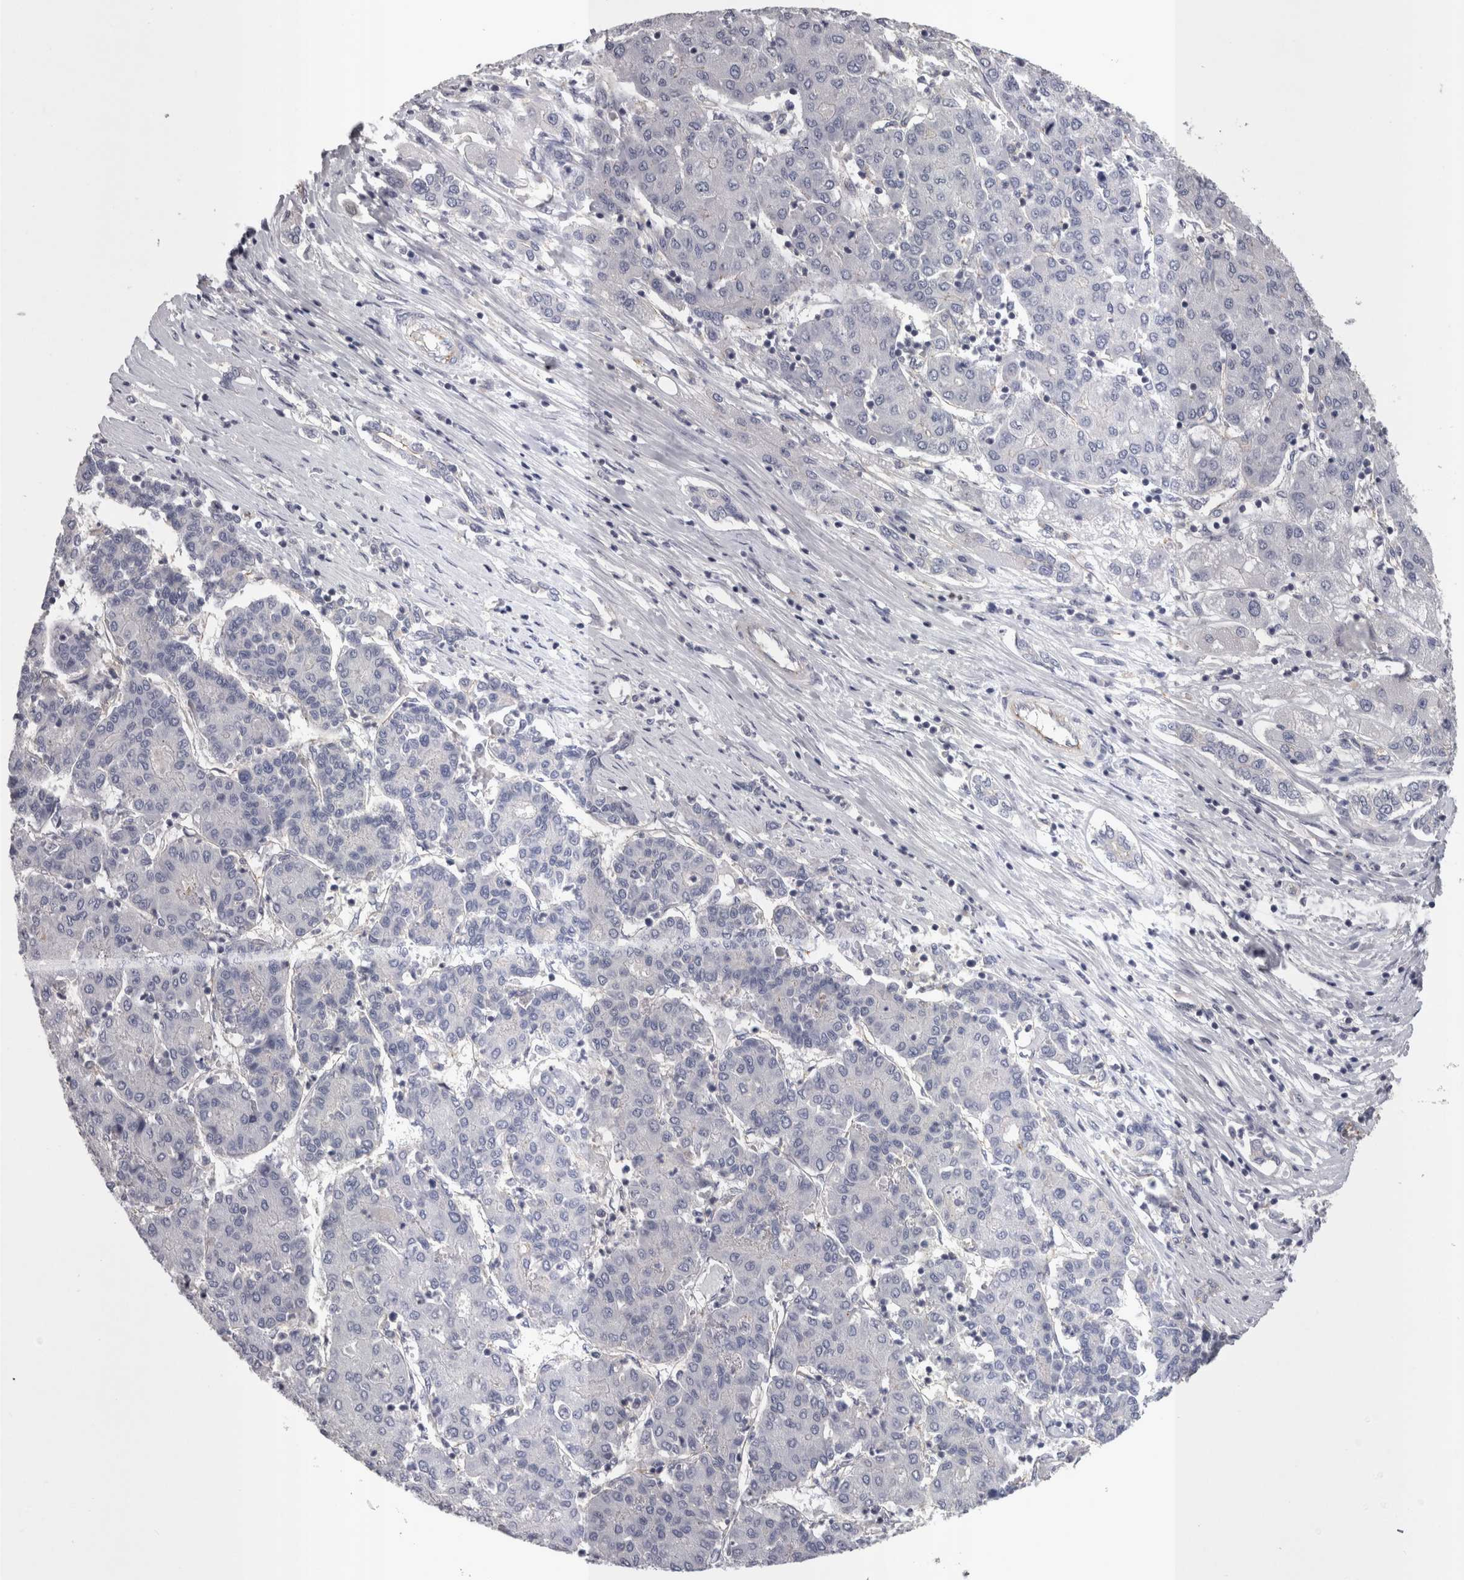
{"staining": {"intensity": "negative", "quantity": "none", "location": "none"}, "tissue": "liver cancer", "cell_type": "Tumor cells", "image_type": "cancer", "snomed": [{"axis": "morphology", "description": "Carcinoma, Hepatocellular, NOS"}, {"axis": "topography", "description": "Liver"}], "caption": "Human liver cancer (hepatocellular carcinoma) stained for a protein using immunohistochemistry demonstrates no expression in tumor cells.", "gene": "LYZL6", "patient": {"sex": "male", "age": 65}}